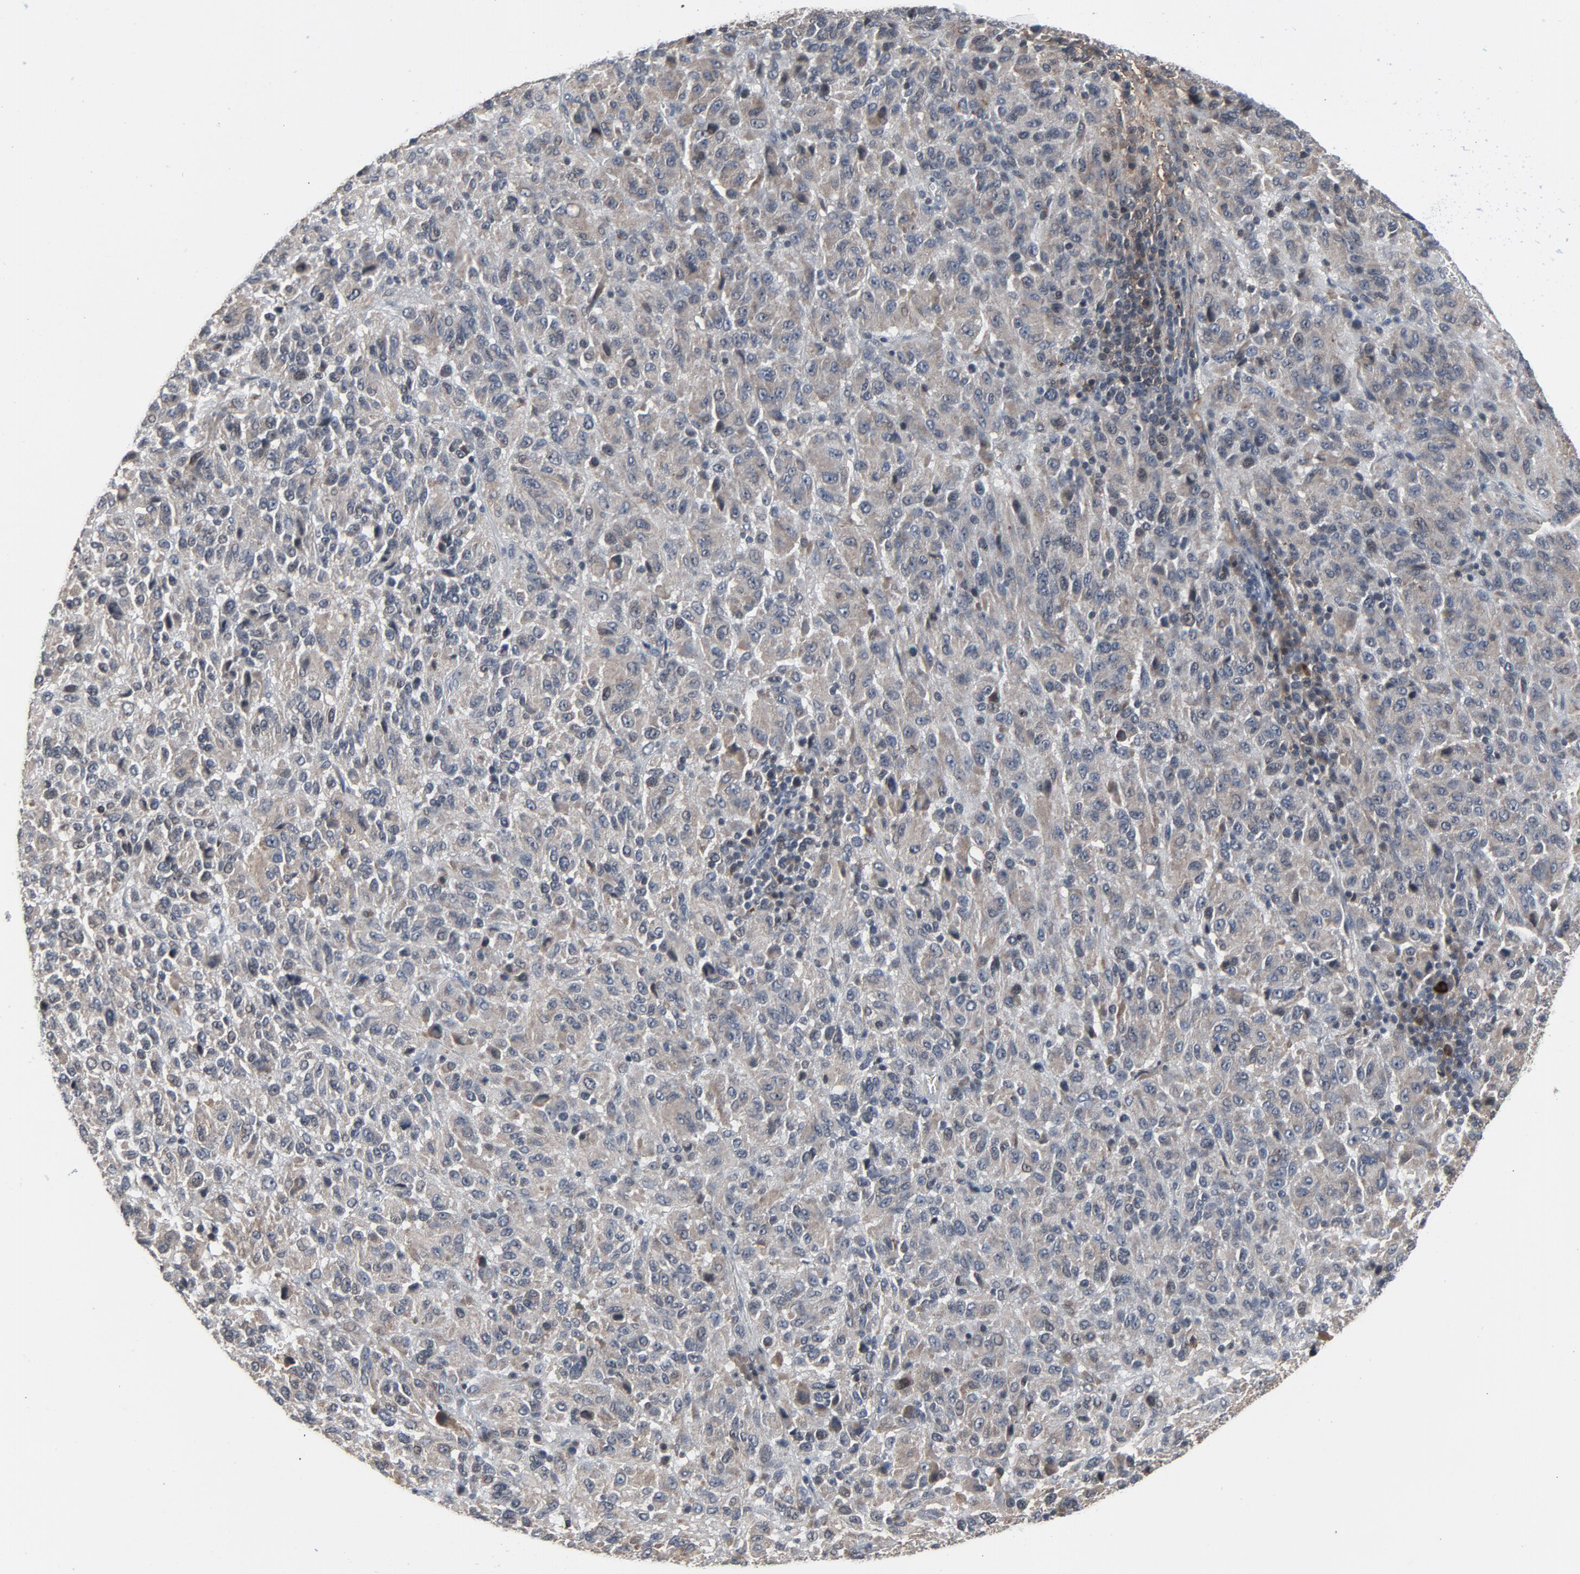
{"staining": {"intensity": "negative", "quantity": "none", "location": "none"}, "tissue": "melanoma", "cell_type": "Tumor cells", "image_type": "cancer", "snomed": [{"axis": "morphology", "description": "Malignant melanoma, Metastatic site"}, {"axis": "topography", "description": "Lung"}], "caption": "High power microscopy image of an IHC photomicrograph of malignant melanoma (metastatic site), revealing no significant staining in tumor cells. (Immunohistochemistry (ihc), brightfield microscopy, high magnification).", "gene": "PDZD4", "patient": {"sex": "male", "age": 64}}